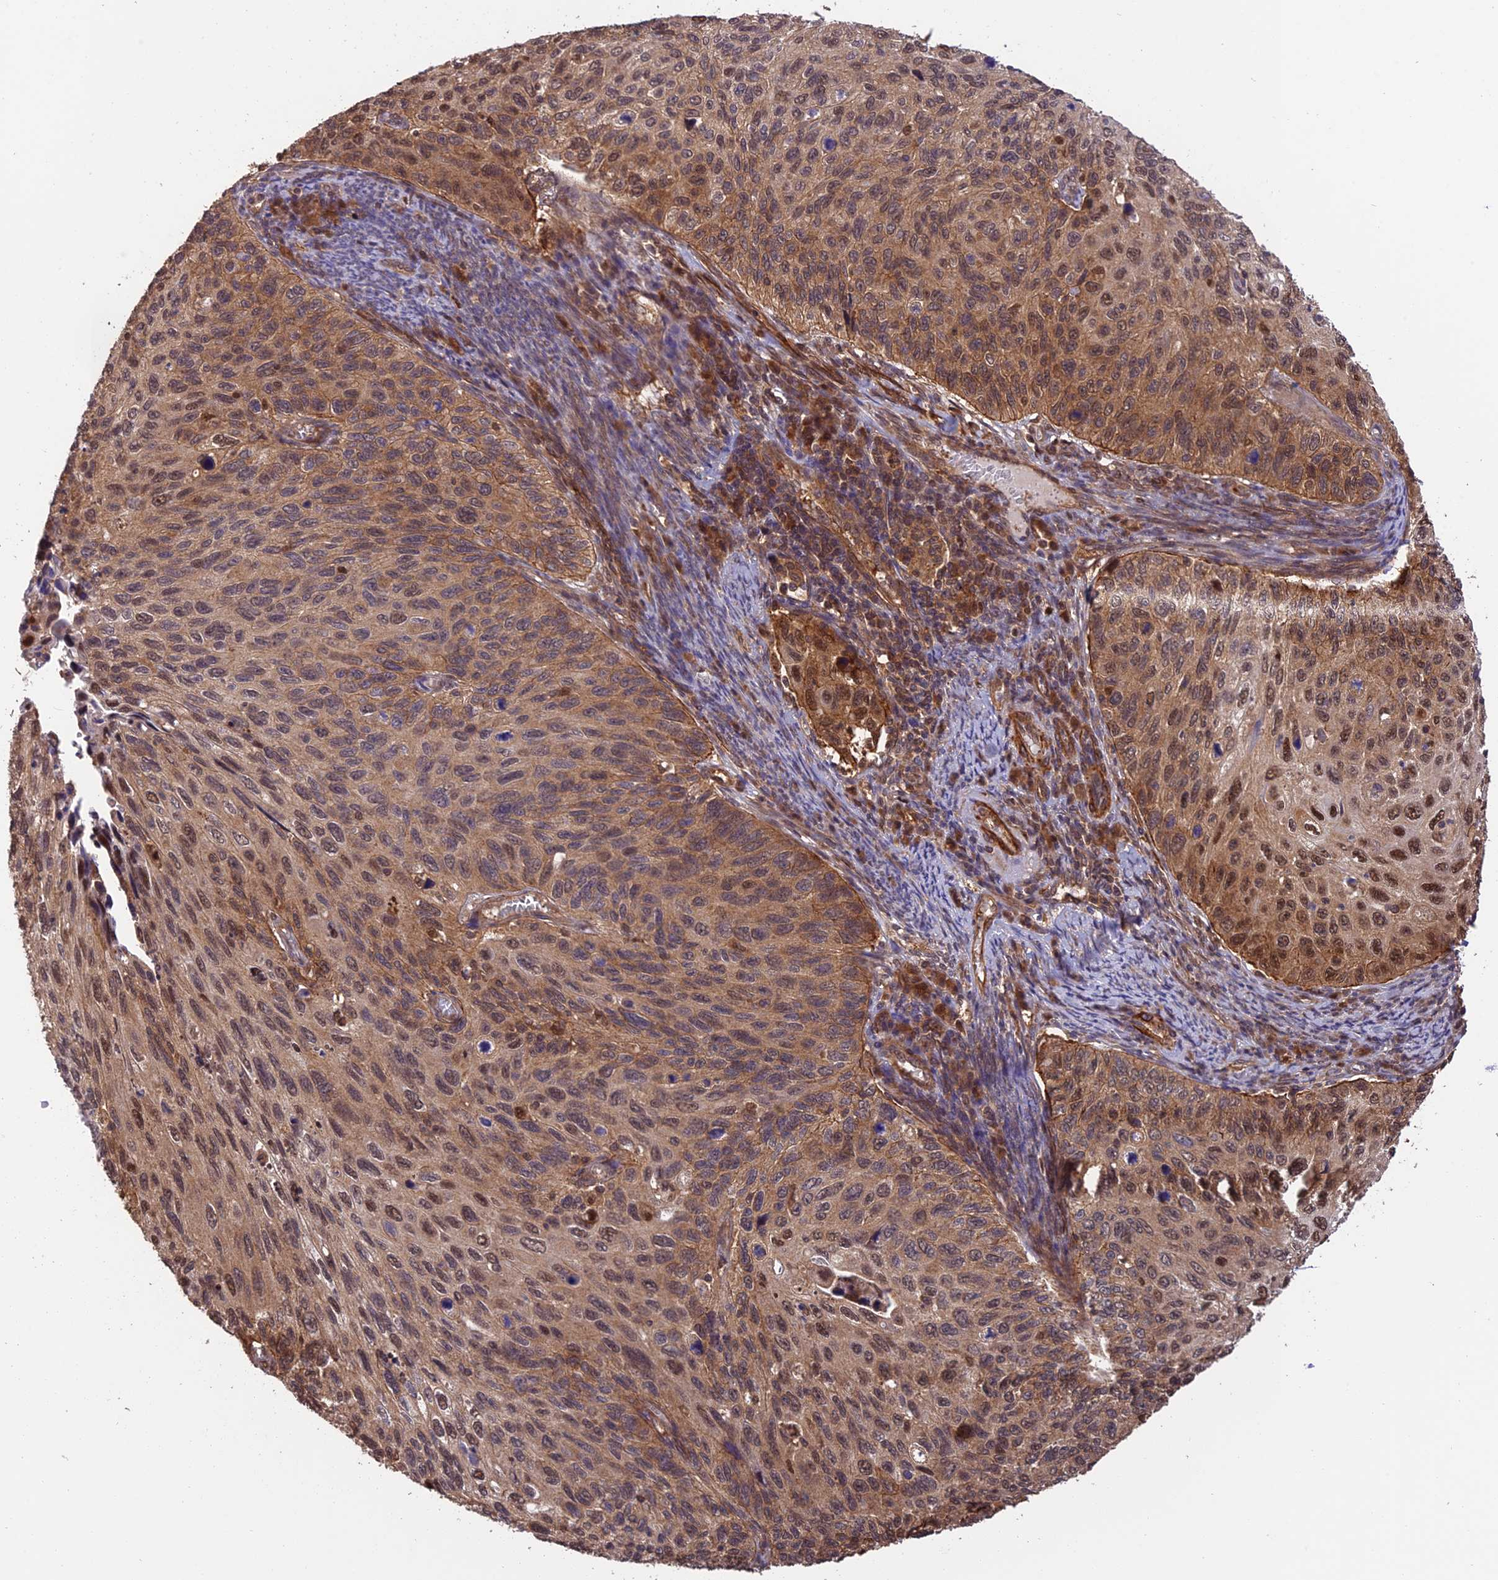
{"staining": {"intensity": "moderate", "quantity": ">75%", "location": "cytoplasmic/membranous,nuclear"}, "tissue": "cervical cancer", "cell_type": "Tumor cells", "image_type": "cancer", "snomed": [{"axis": "morphology", "description": "Squamous cell carcinoma, NOS"}, {"axis": "topography", "description": "Cervix"}], "caption": "Immunohistochemical staining of human cervical cancer exhibits medium levels of moderate cytoplasmic/membranous and nuclear positivity in approximately >75% of tumor cells. (Stains: DAB (3,3'-diaminobenzidine) in brown, nuclei in blue, Microscopy: brightfield microscopy at high magnification).", "gene": "PSMB3", "patient": {"sex": "female", "age": 70}}